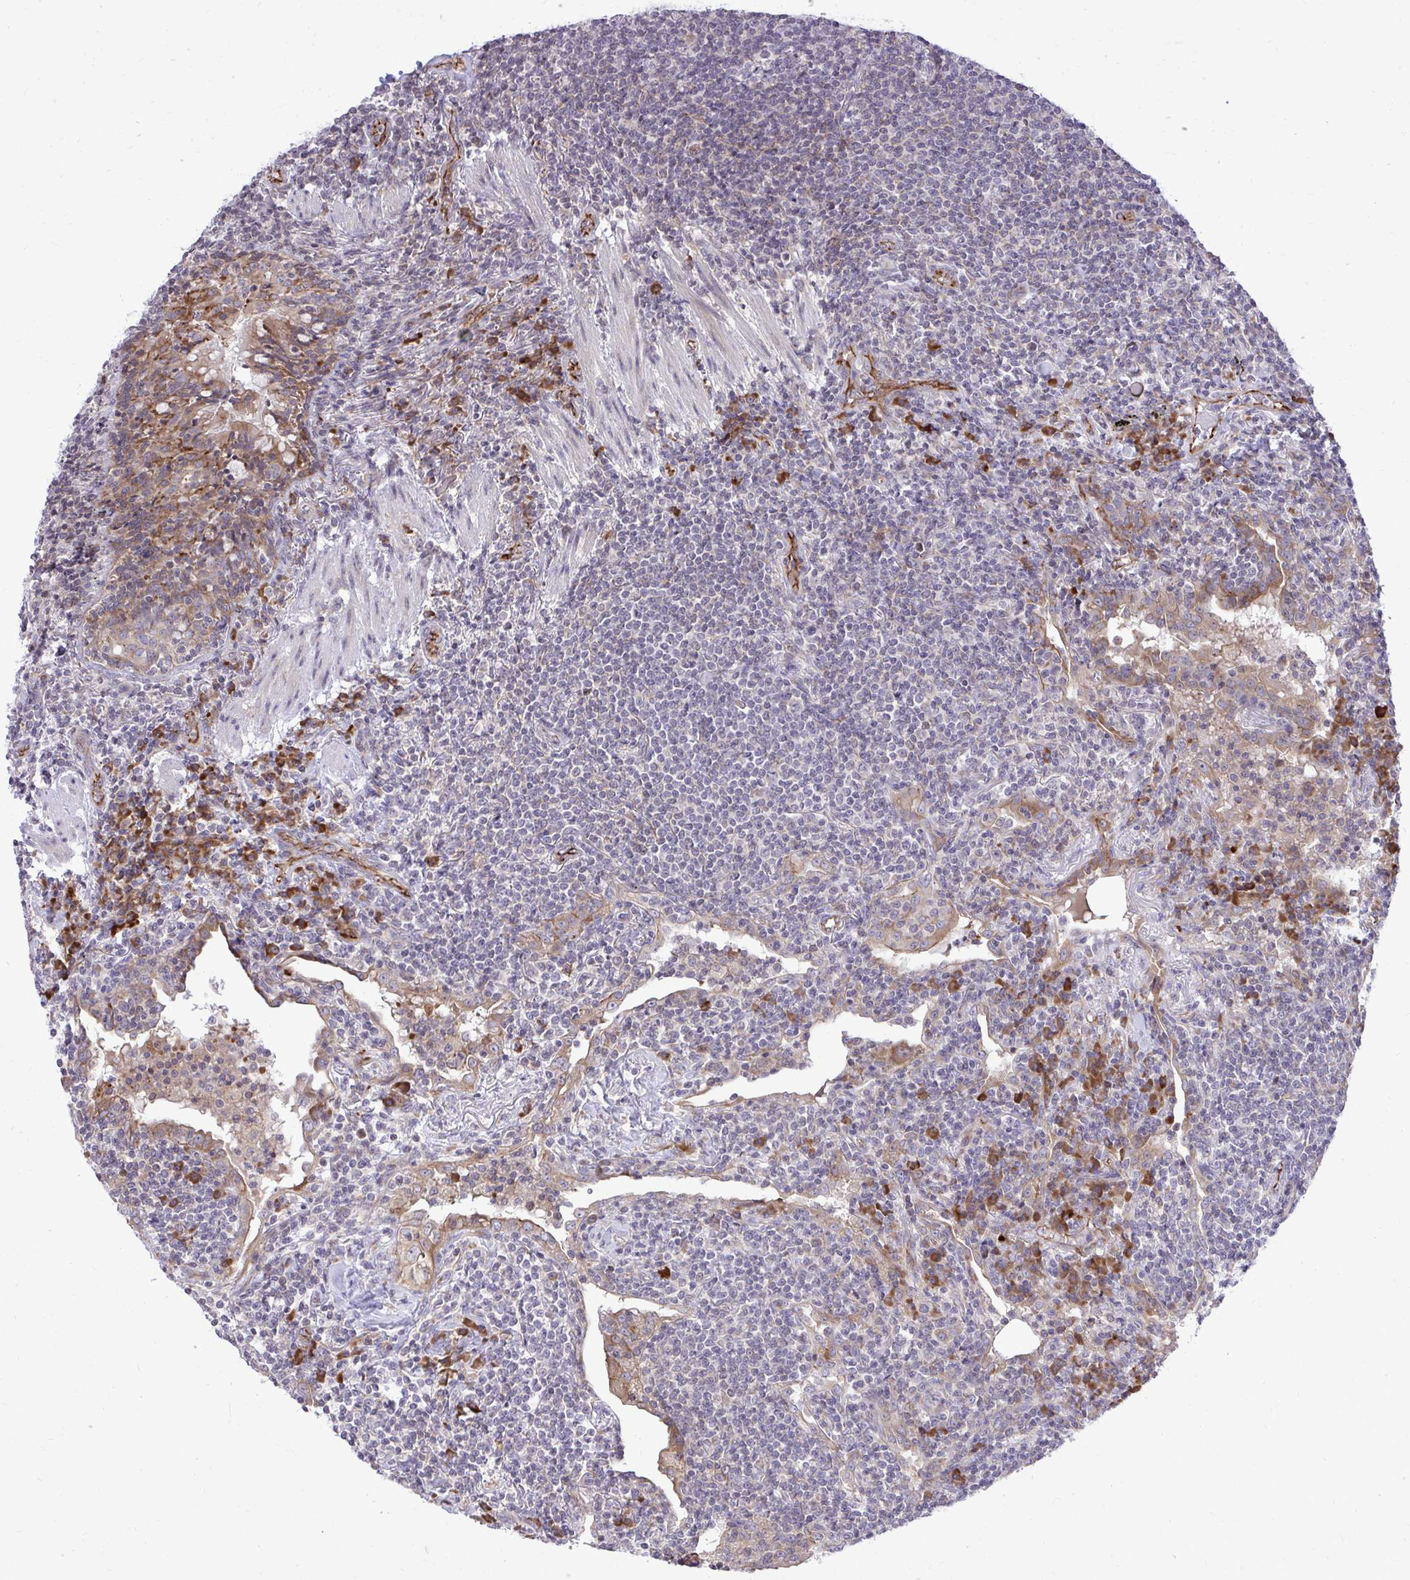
{"staining": {"intensity": "negative", "quantity": "none", "location": "none"}, "tissue": "lymphoma", "cell_type": "Tumor cells", "image_type": "cancer", "snomed": [{"axis": "morphology", "description": "Malignant lymphoma, non-Hodgkin's type, Low grade"}, {"axis": "topography", "description": "Lung"}], "caption": "The micrograph displays no significant staining in tumor cells of malignant lymphoma, non-Hodgkin's type (low-grade).", "gene": "METTL9", "patient": {"sex": "female", "age": 71}}